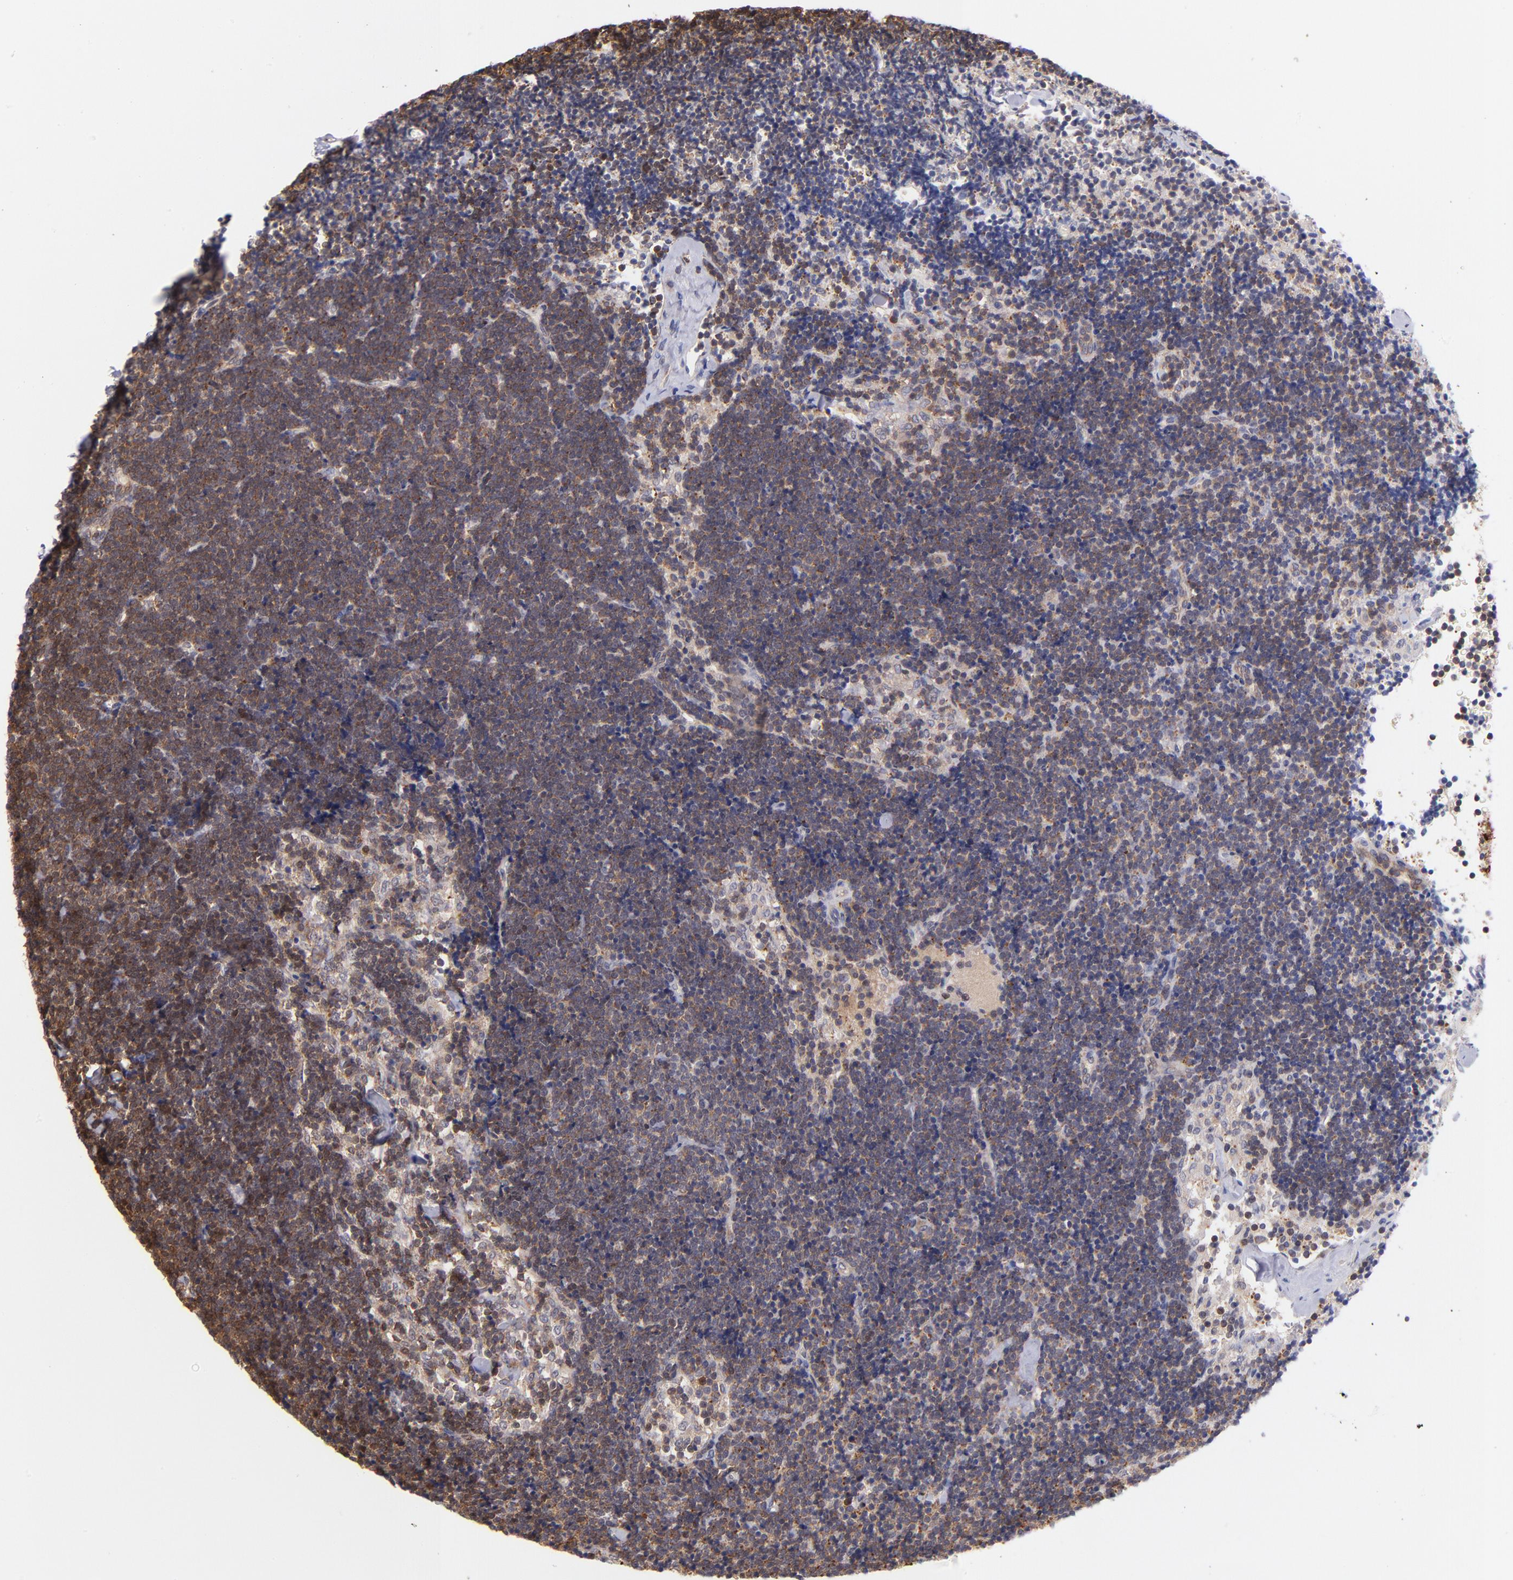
{"staining": {"intensity": "moderate", "quantity": ">75%", "location": "cytoplasmic/membranous,nuclear"}, "tissue": "lymph node", "cell_type": "Non-germinal center cells", "image_type": "normal", "snomed": [{"axis": "morphology", "description": "Normal tissue, NOS"}, {"axis": "topography", "description": "Lymph node"}], "caption": "DAB (3,3'-diaminobenzidine) immunohistochemical staining of benign lymph node displays moderate cytoplasmic/membranous,nuclear protein staining in about >75% of non-germinal center cells.", "gene": "YWHAB", "patient": {"sex": "male", "age": 63}}